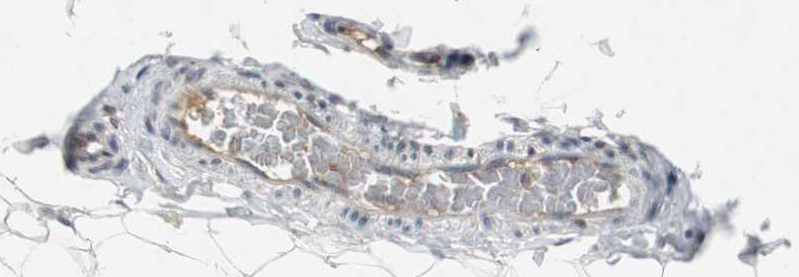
{"staining": {"intensity": "weak", "quantity": "25%-75%", "location": "cytoplasmic/membranous"}, "tissue": "adipose tissue", "cell_type": "Adipocytes", "image_type": "normal", "snomed": [{"axis": "morphology", "description": "Normal tissue, NOS"}, {"axis": "topography", "description": "Soft tissue"}], "caption": "The micrograph reveals staining of benign adipose tissue, revealing weak cytoplasmic/membranous protein expression (brown color) within adipocytes.", "gene": "ORM1", "patient": {"sex": "male", "age": 26}}